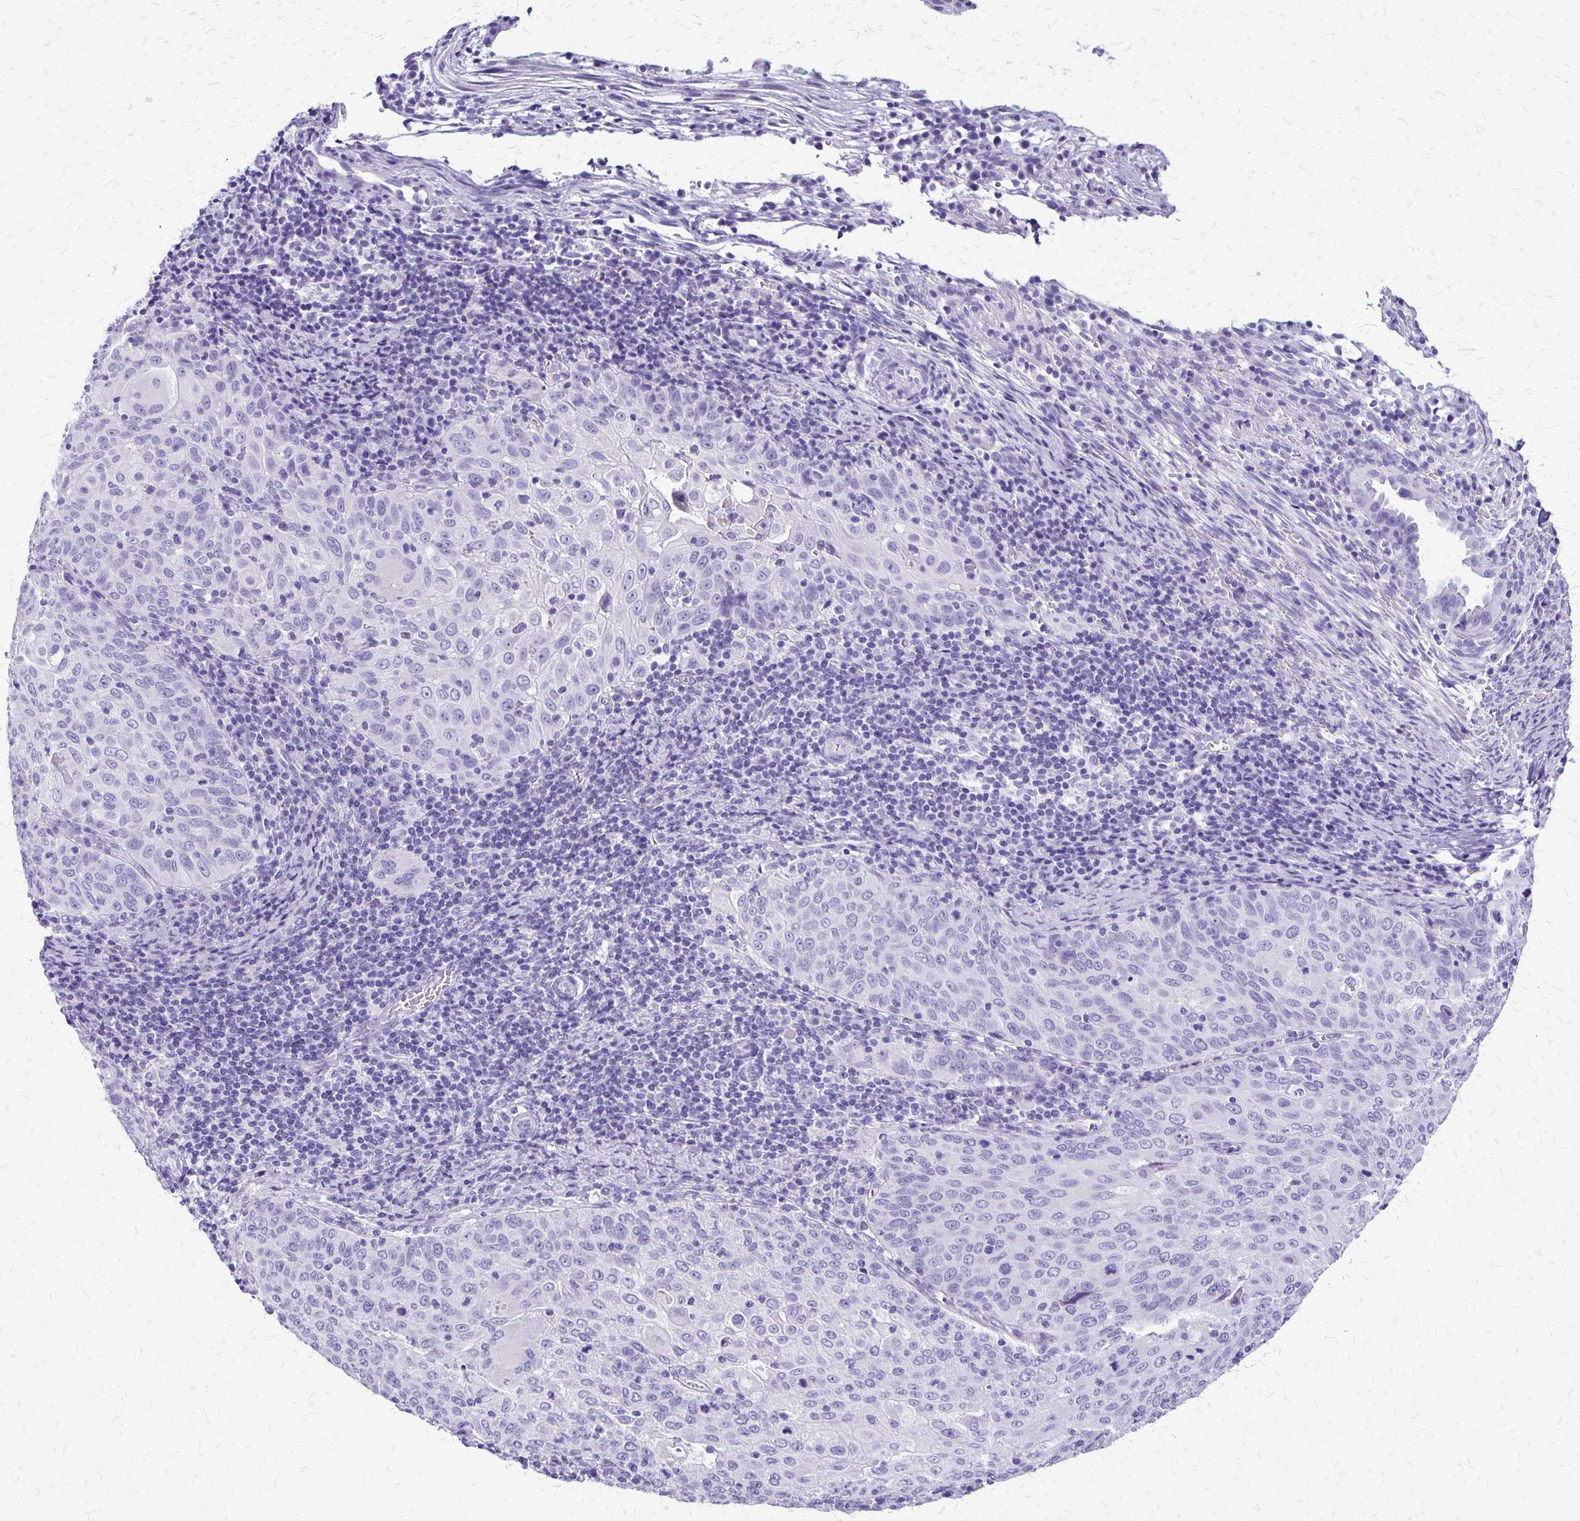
{"staining": {"intensity": "negative", "quantity": "none", "location": "none"}, "tissue": "cervical cancer", "cell_type": "Tumor cells", "image_type": "cancer", "snomed": [{"axis": "morphology", "description": "Squamous cell carcinoma, NOS"}, {"axis": "topography", "description": "Cervix"}], "caption": "Histopathology image shows no protein positivity in tumor cells of cervical cancer (squamous cell carcinoma) tissue.", "gene": "SLC13A2", "patient": {"sex": "female", "age": 65}}